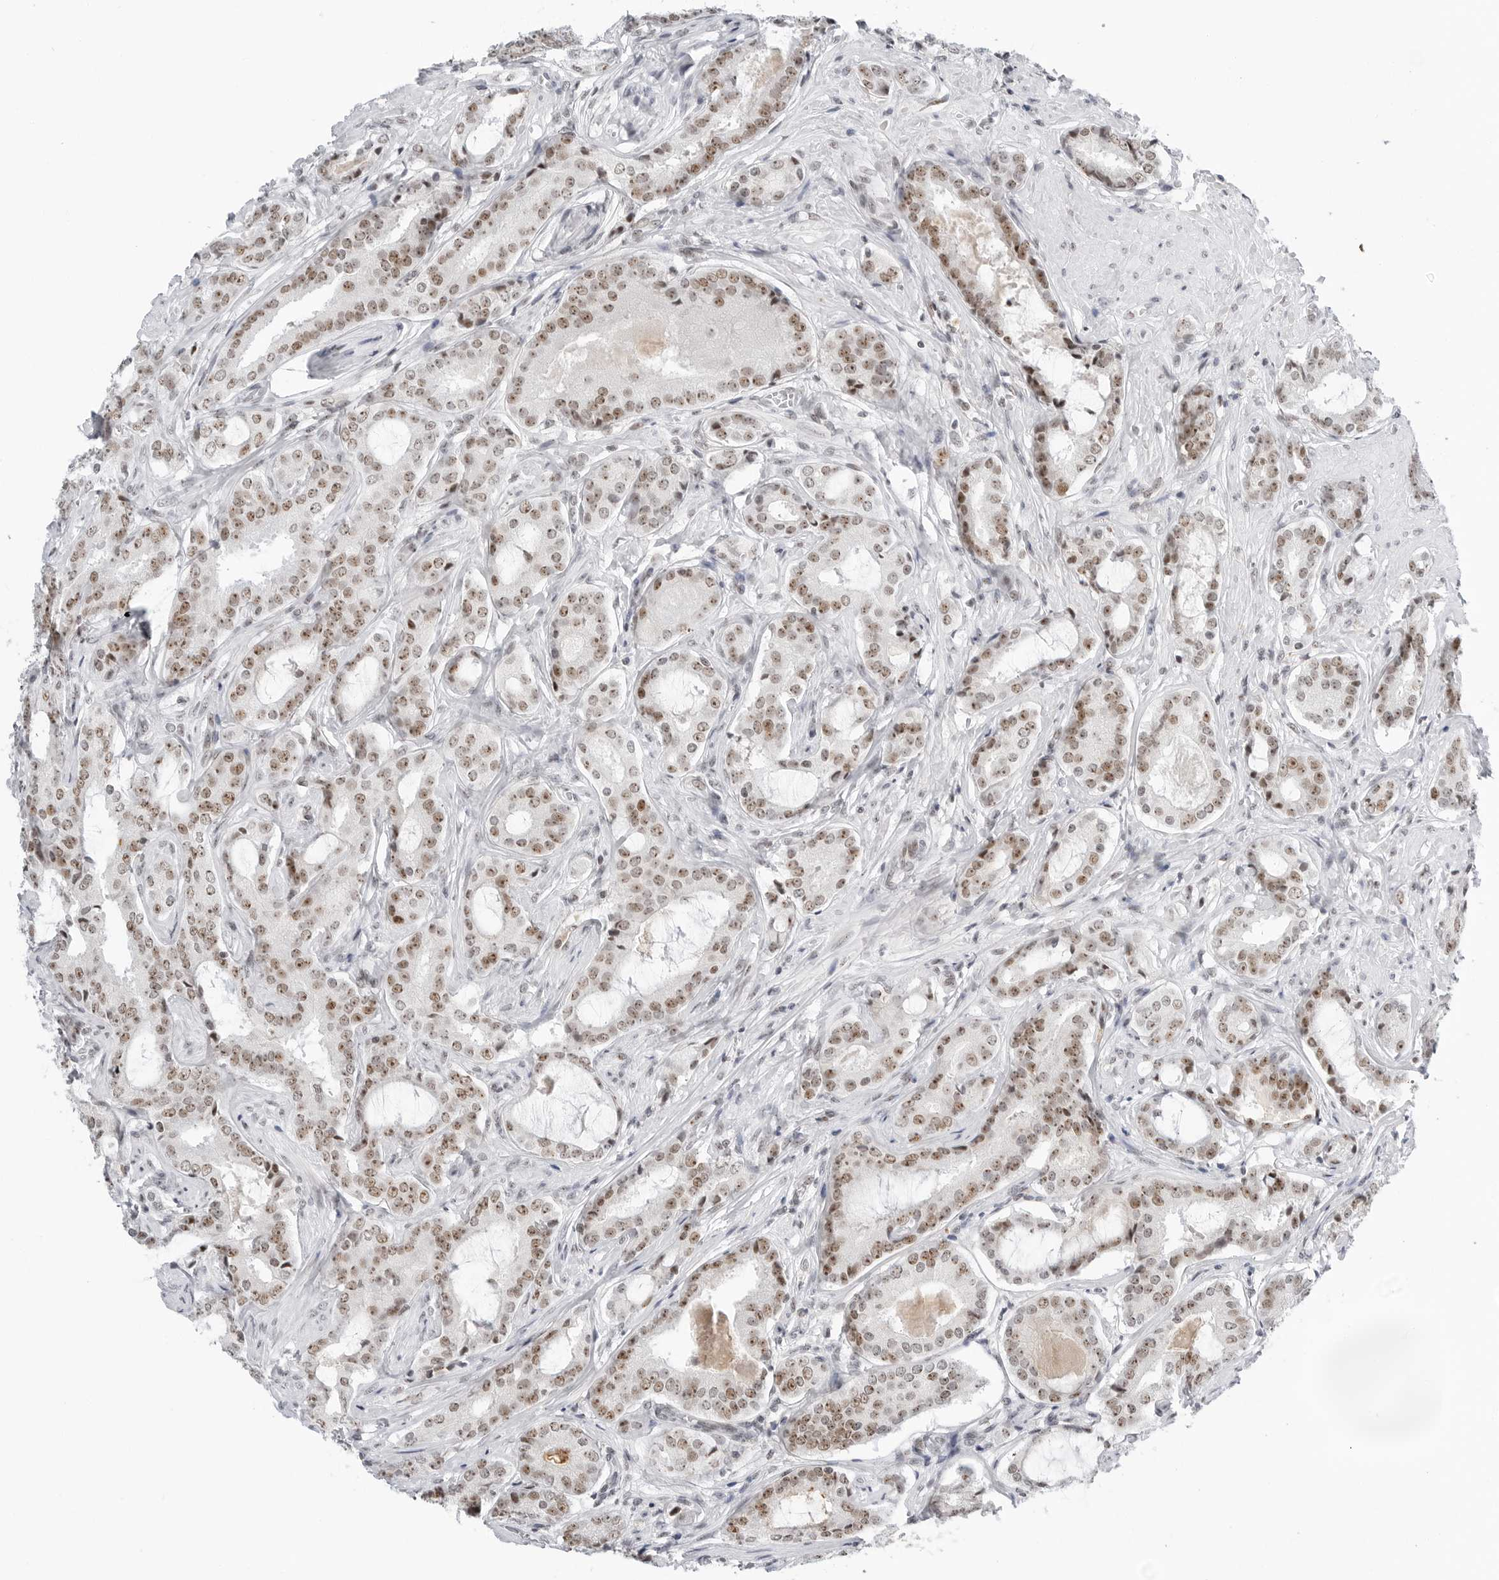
{"staining": {"intensity": "moderate", "quantity": ">75%", "location": "nuclear"}, "tissue": "prostate cancer", "cell_type": "Tumor cells", "image_type": "cancer", "snomed": [{"axis": "morphology", "description": "Adenocarcinoma, High grade"}, {"axis": "topography", "description": "Prostate"}], "caption": "Immunohistochemistry photomicrograph of human prostate adenocarcinoma (high-grade) stained for a protein (brown), which shows medium levels of moderate nuclear staining in approximately >75% of tumor cells.", "gene": "WRAP53", "patient": {"sex": "male", "age": 73}}